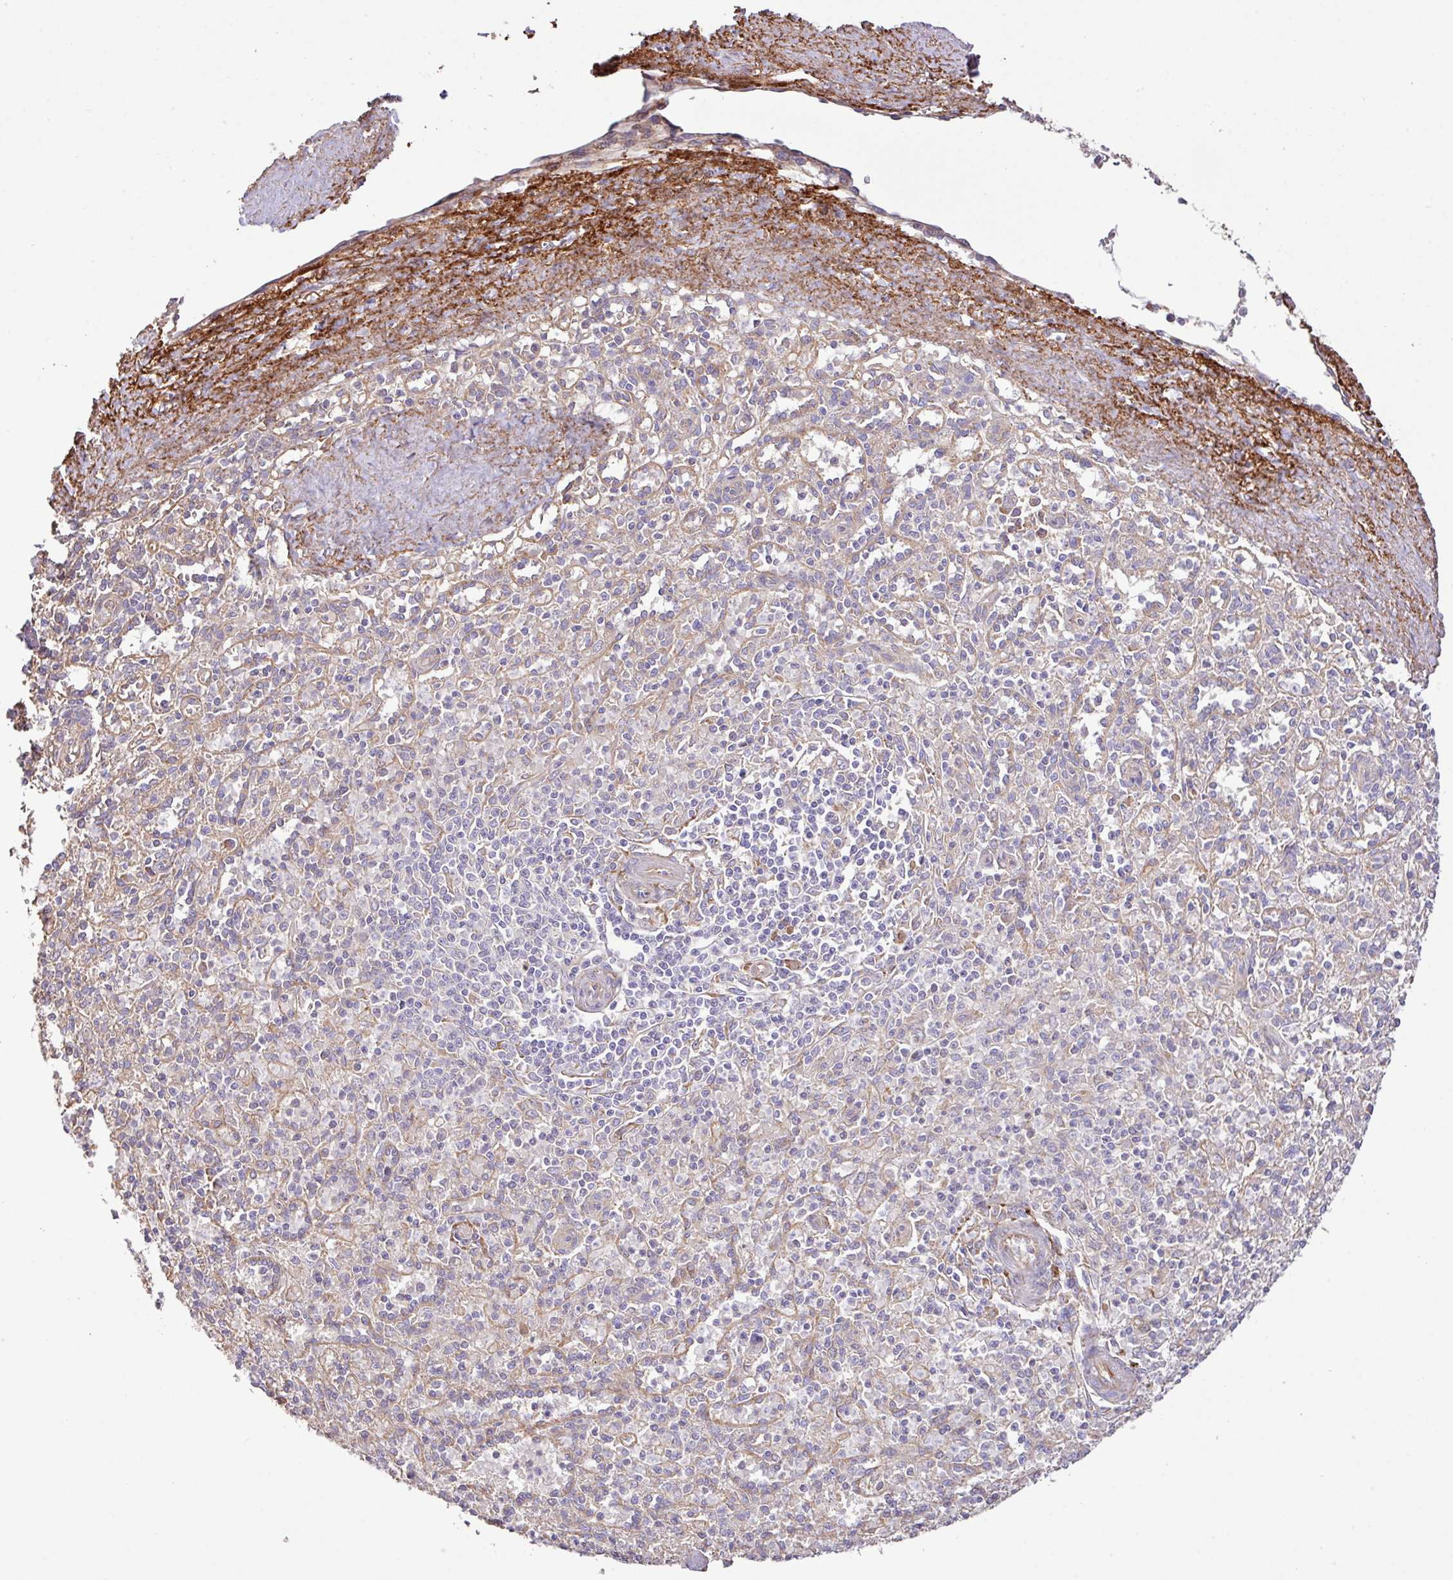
{"staining": {"intensity": "negative", "quantity": "none", "location": "none"}, "tissue": "spleen", "cell_type": "Cells in red pulp", "image_type": "normal", "snomed": [{"axis": "morphology", "description": "Normal tissue, NOS"}, {"axis": "topography", "description": "Spleen"}], "caption": "DAB immunohistochemical staining of benign human spleen demonstrates no significant staining in cells in red pulp.", "gene": "MEGF6", "patient": {"sex": "female", "age": 70}}